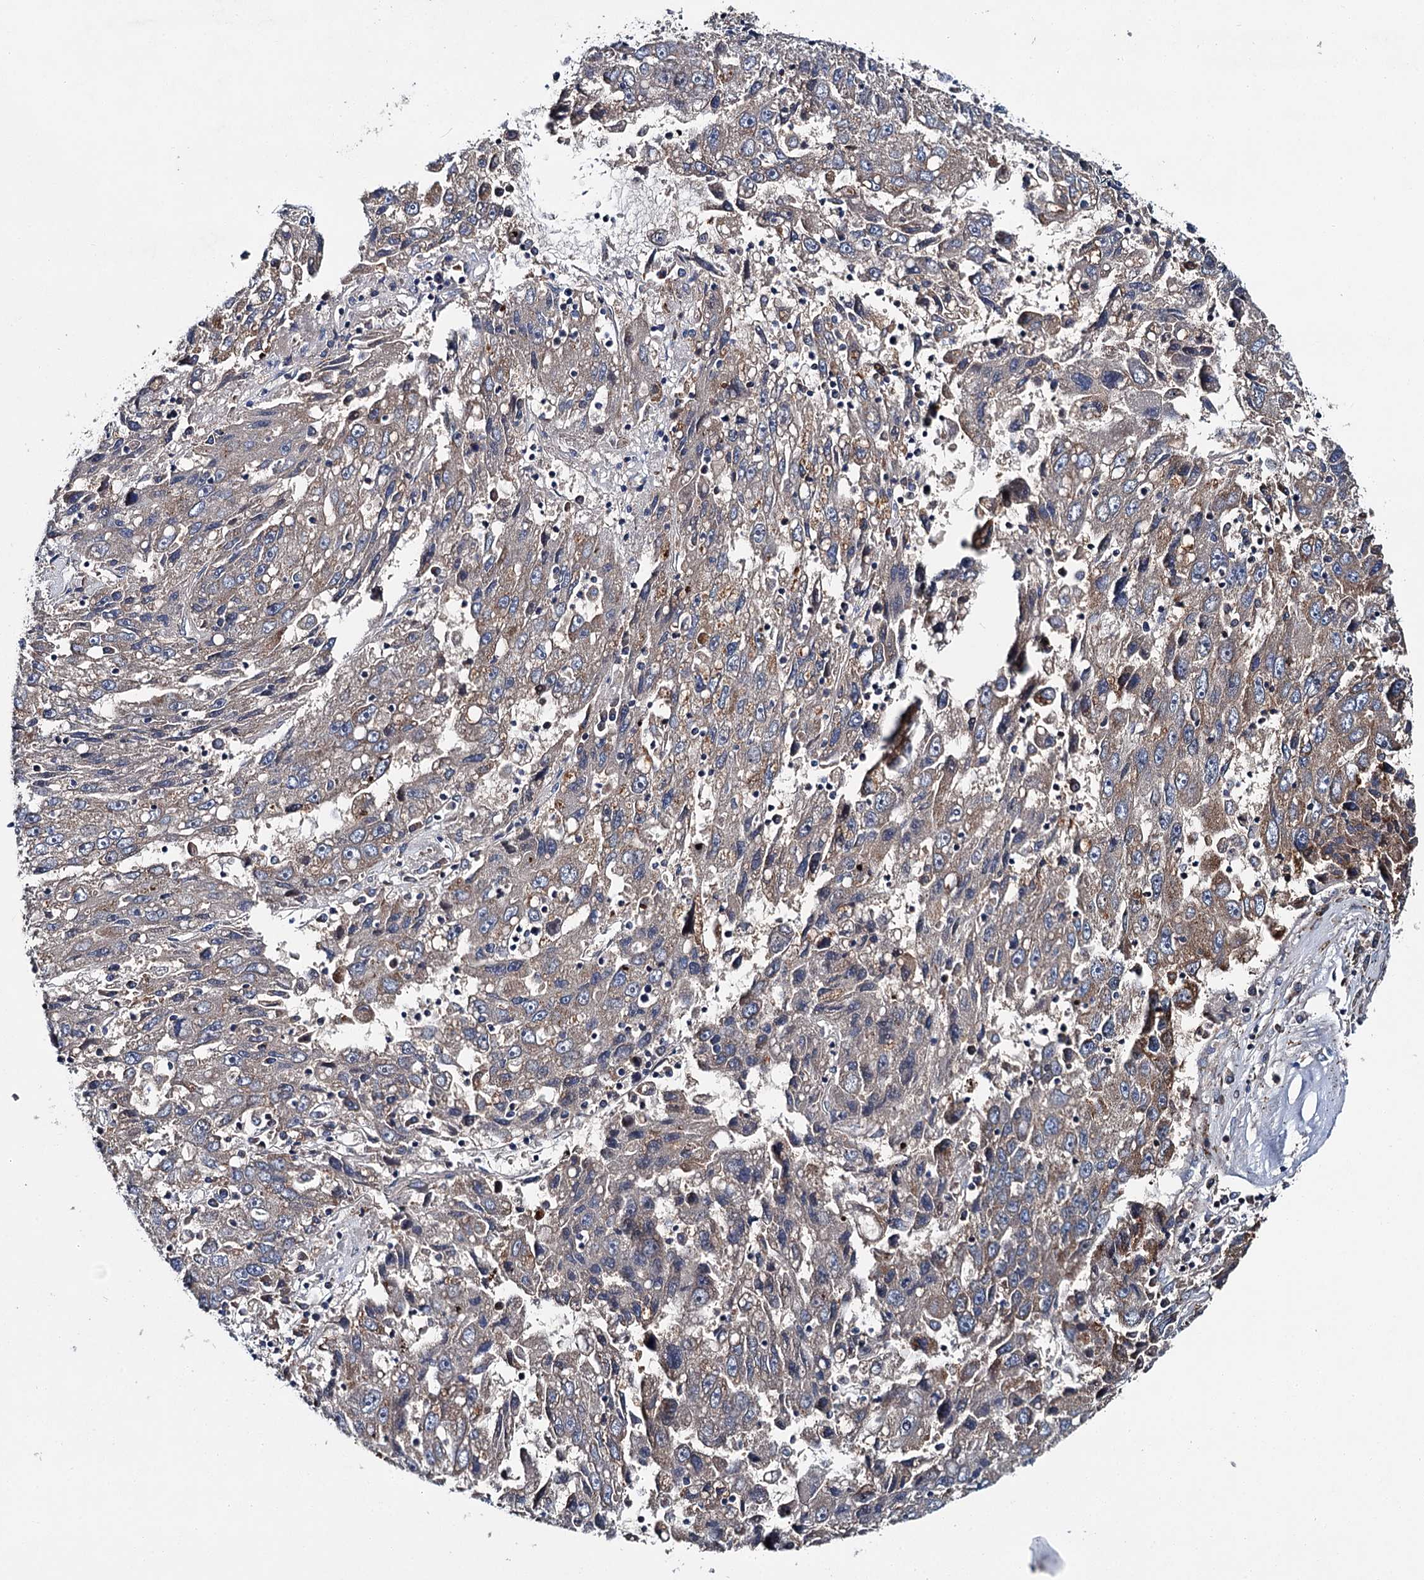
{"staining": {"intensity": "weak", "quantity": "<25%", "location": "cytoplasmic/membranous"}, "tissue": "liver cancer", "cell_type": "Tumor cells", "image_type": "cancer", "snomed": [{"axis": "morphology", "description": "Carcinoma, Hepatocellular, NOS"}, {"axis": "topography", "description": "Liver"}], "caption": "Liver cancer (hepatocellular carcinoma) stained for a protein using IHC displays no staining tumor cells.", "gene": "SLC22A25", "patient": {"sex": "male", "age": 49}}